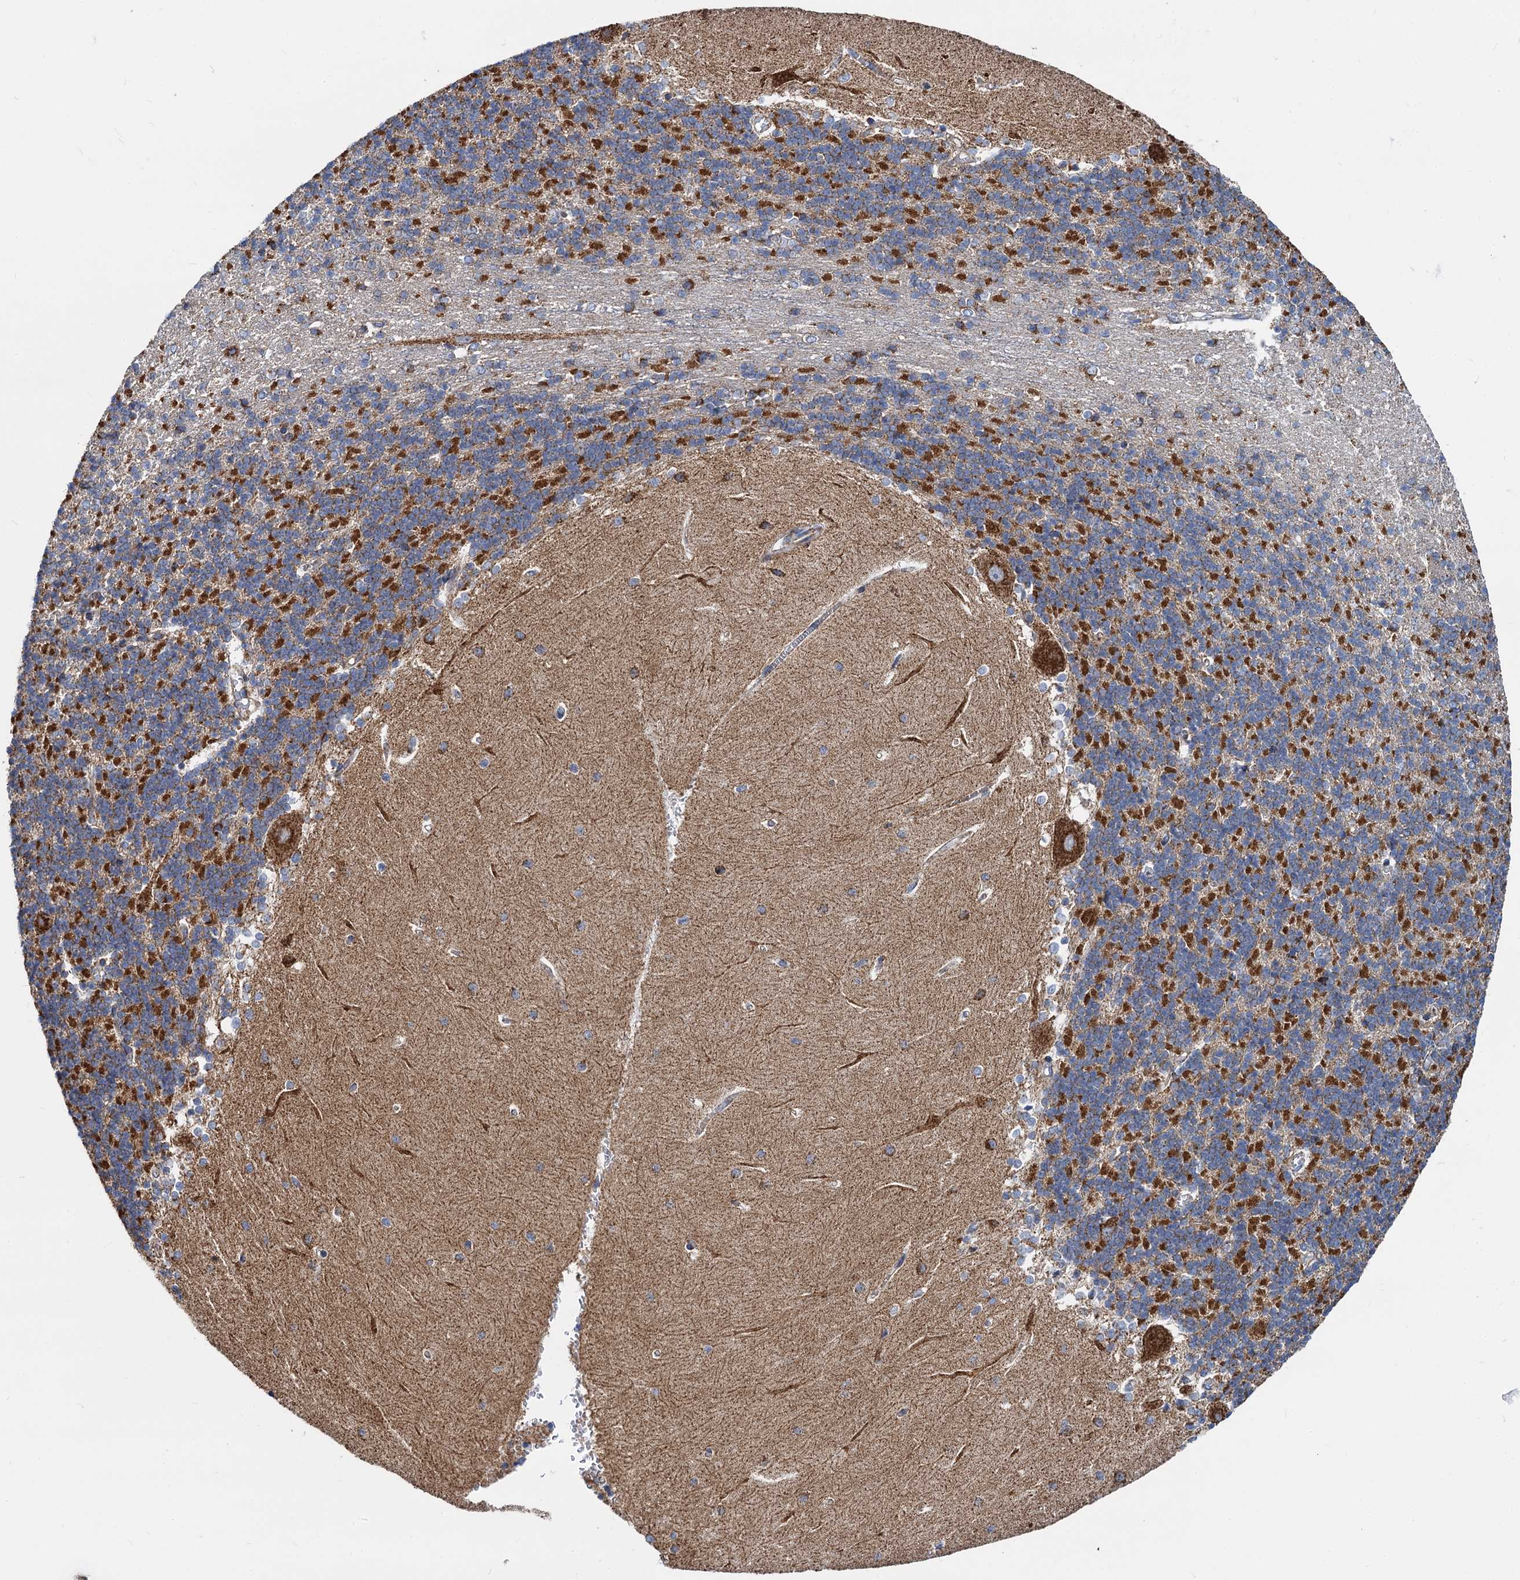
{"staining": {"intensity": "strong", "quantity": "25%-75%", "location": "cytoplasmic/membranous"}, "tissue": "cerebellum", "cell_type": "Cells in granular layer", "image_type": "normal", "snomed": [{"axis": "morphology", "description": "Normal tissue, NOS"}, {"axis": "topography", "description": "Cerebellum"}], "caption": "This image displays immunohistochemistry staining of unremarkable cerebellum, with high strong cytoplasmic/membranous positivity in approximately 25%-75% of cells in granular layer.", "gene": "TIMM10", "patient": {"sex": "male", "age": 37}}